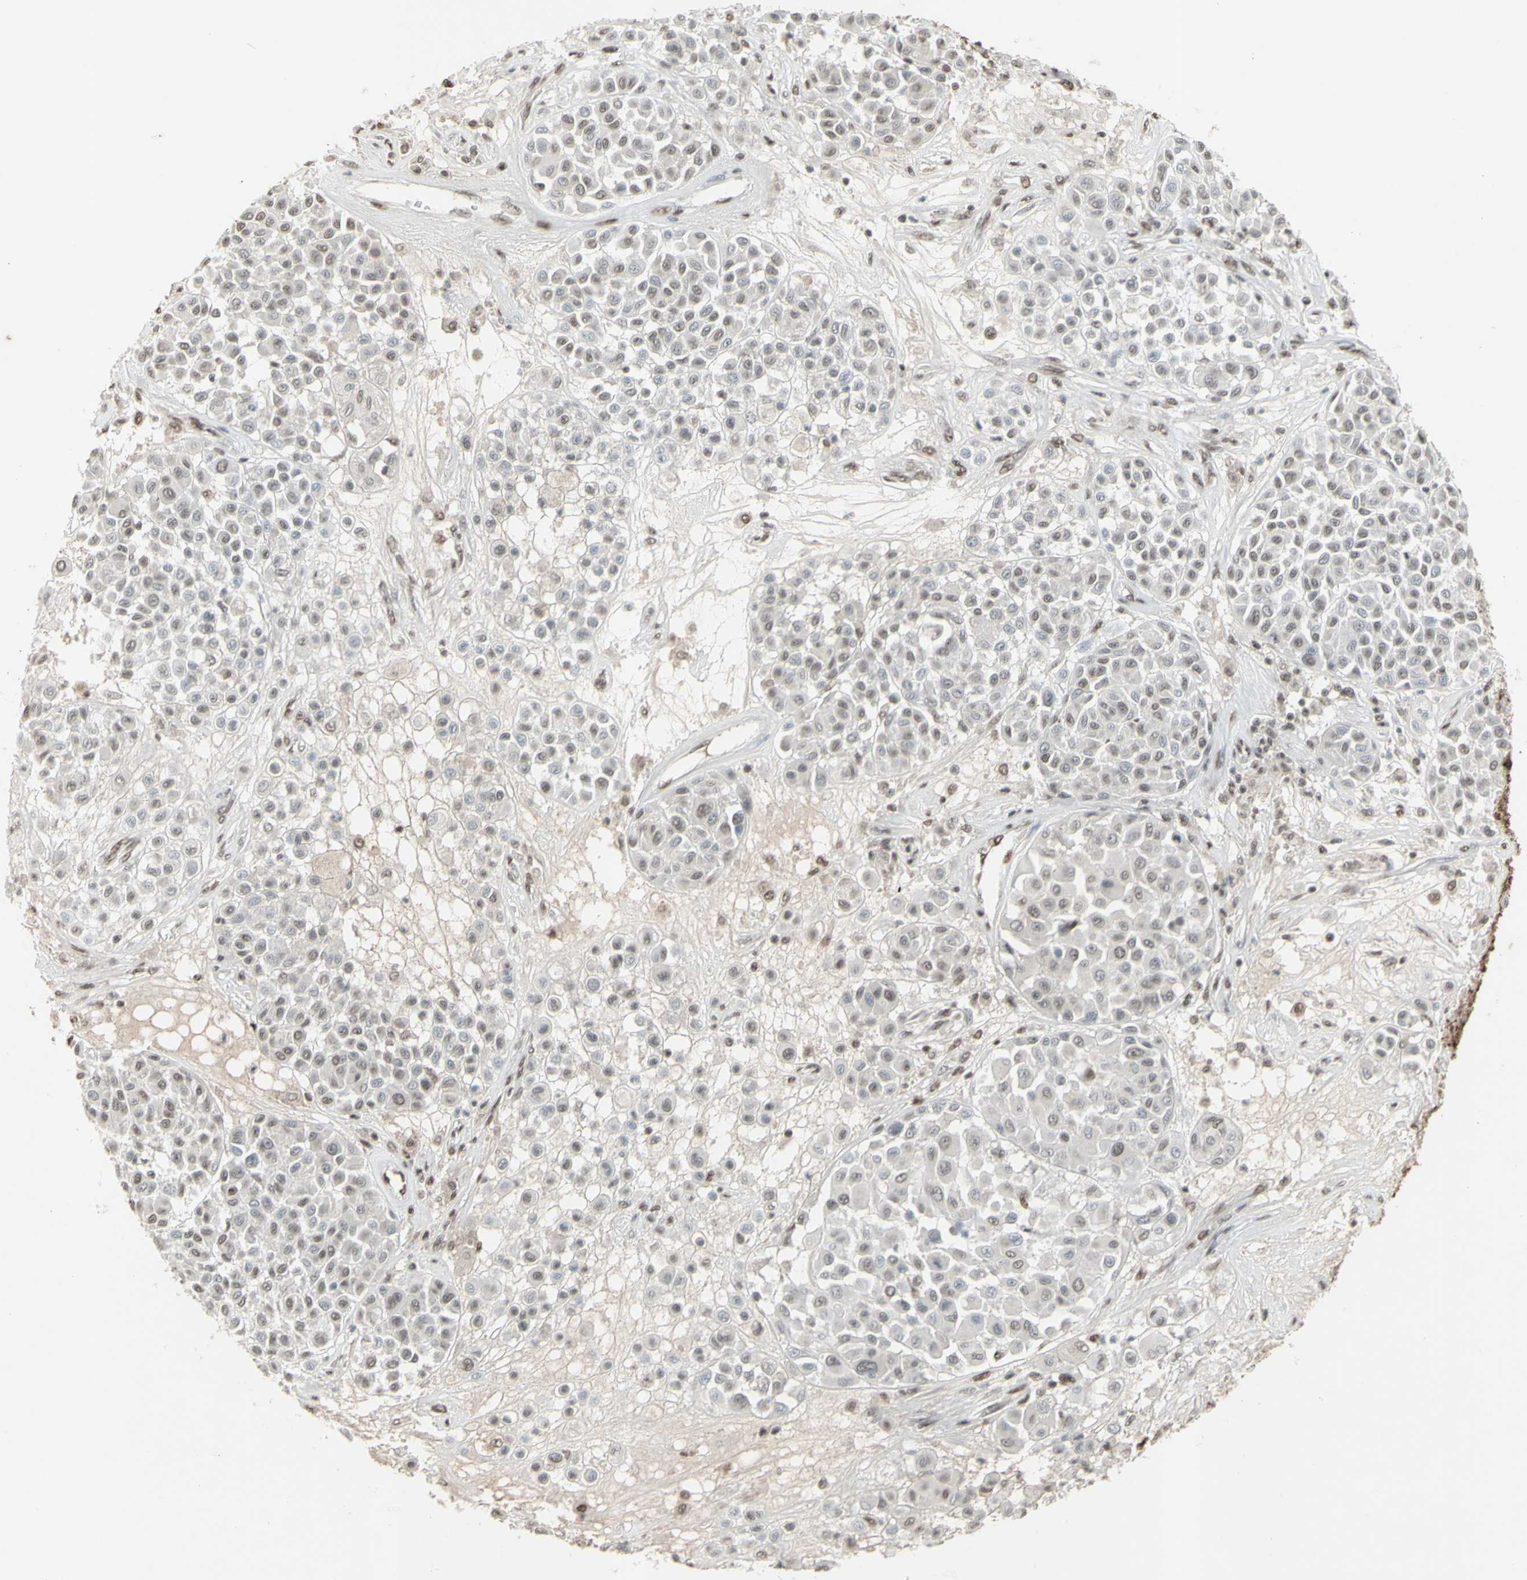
{"staining": {"intensity": "weak", "quantity": "25%-75%", "location": "nuclear"}, "tissue": "melanoma", "cell_type": "Tumor cells", "image_type": "cancer", "snomed": [{"axis": "morphology", "description": "Malignant melanoma, Metastatic site"}, {"axis": "topography", "description": "Soft tissue"}], "caption": "This micrograph demonstrates immunohistochemistry (IHC) staining of melanoma, with low weak nuclear positivity in approximately 25%-75% of tumor cells.", "gene": "TRIM28", "patient": {"sex": "male", "age": 41}}